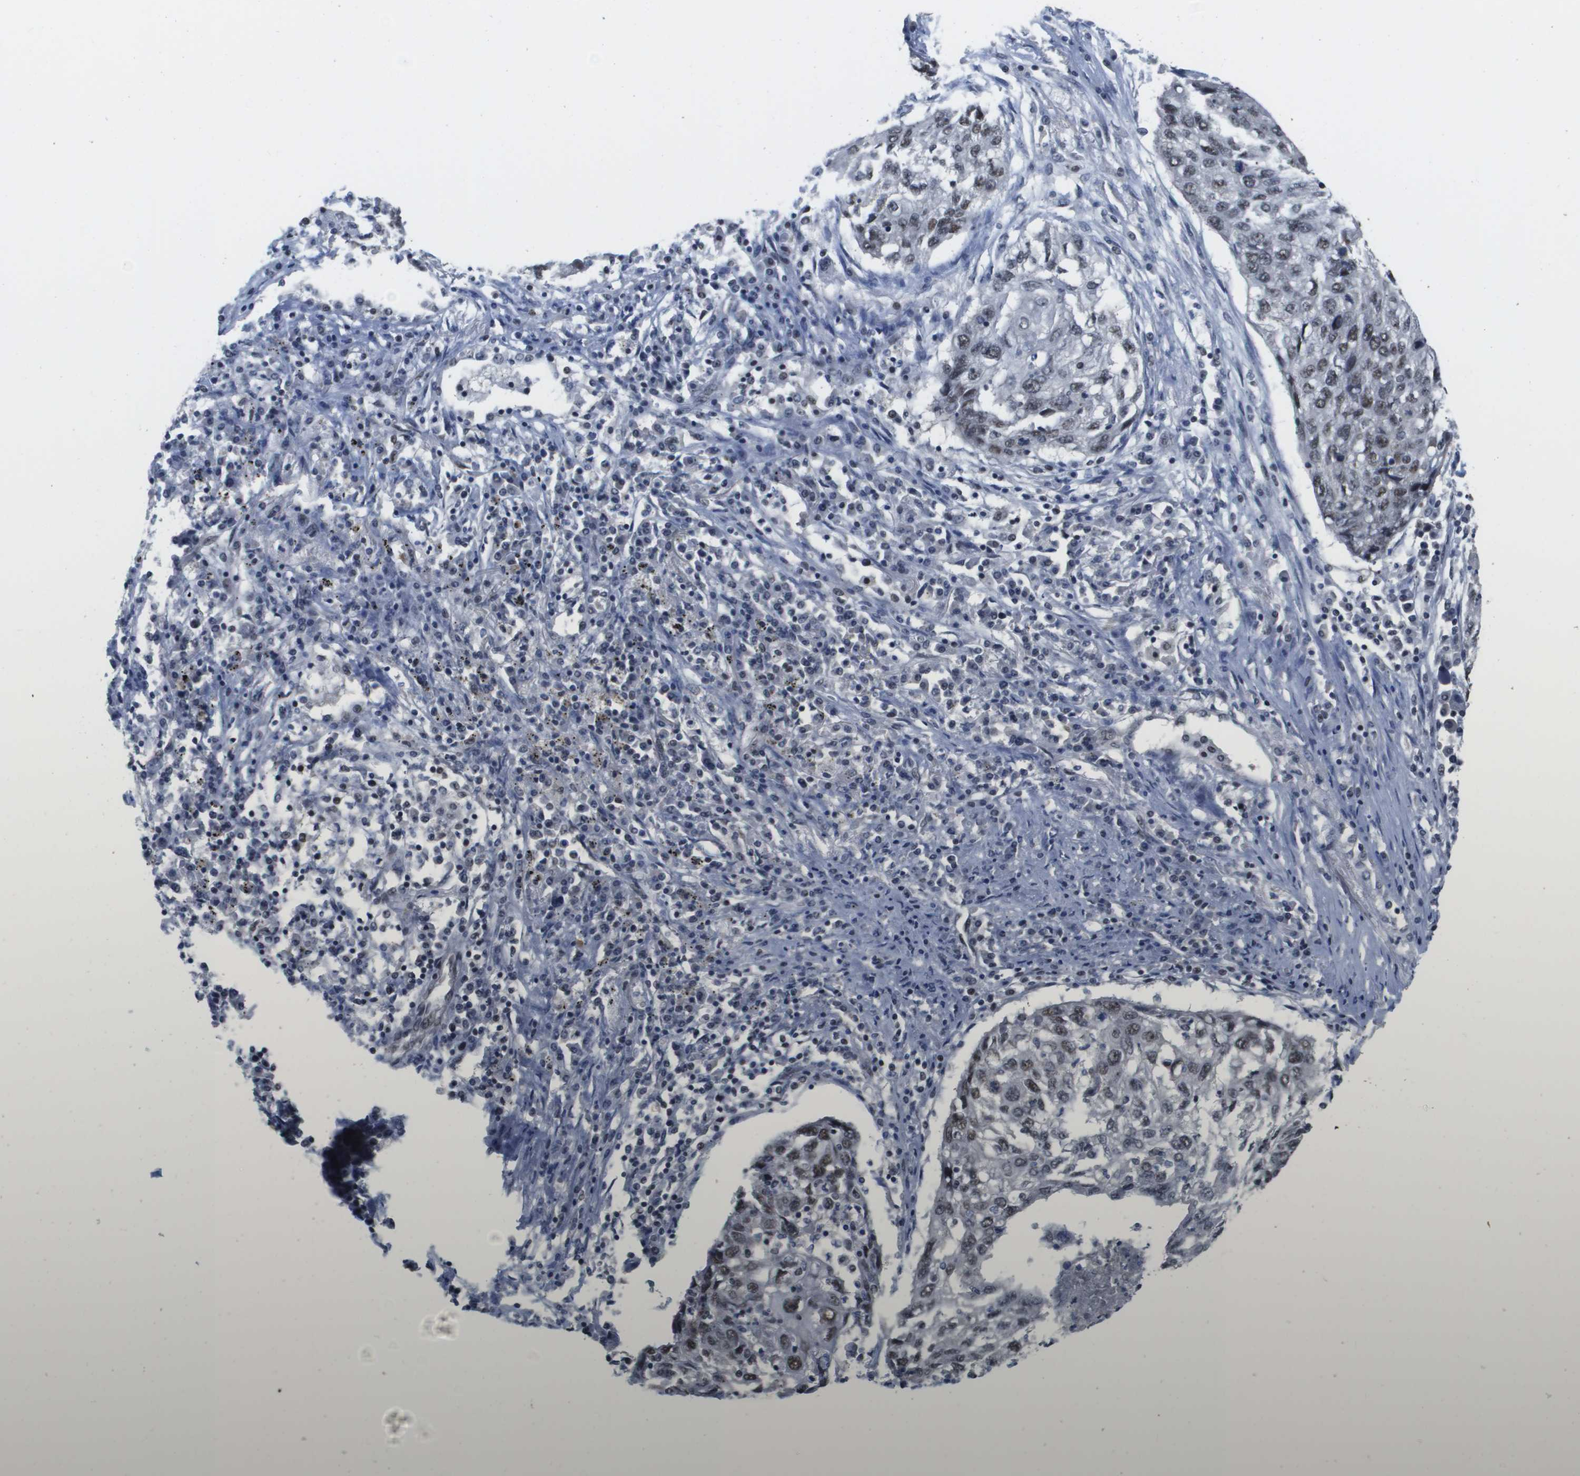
{"staining": {"intensity": "weak", "quantity": "<25%", "location": "nuclear"}, "tissue": "lung cancer", "cell_type": "Tumor cells", "image_type": "cancer", "snomed": [{"axis": "morphology", "description": "Squamous cell carcinoma, NOS"}, {"axis": "topography", "description": "Lung"}], "caption": "The histopathology image displays no staining of tumor cells in lung cancer (squamous cell carcinoma).", "gene": "ISY1", "patient": {"sex": "female", "age": 63}}